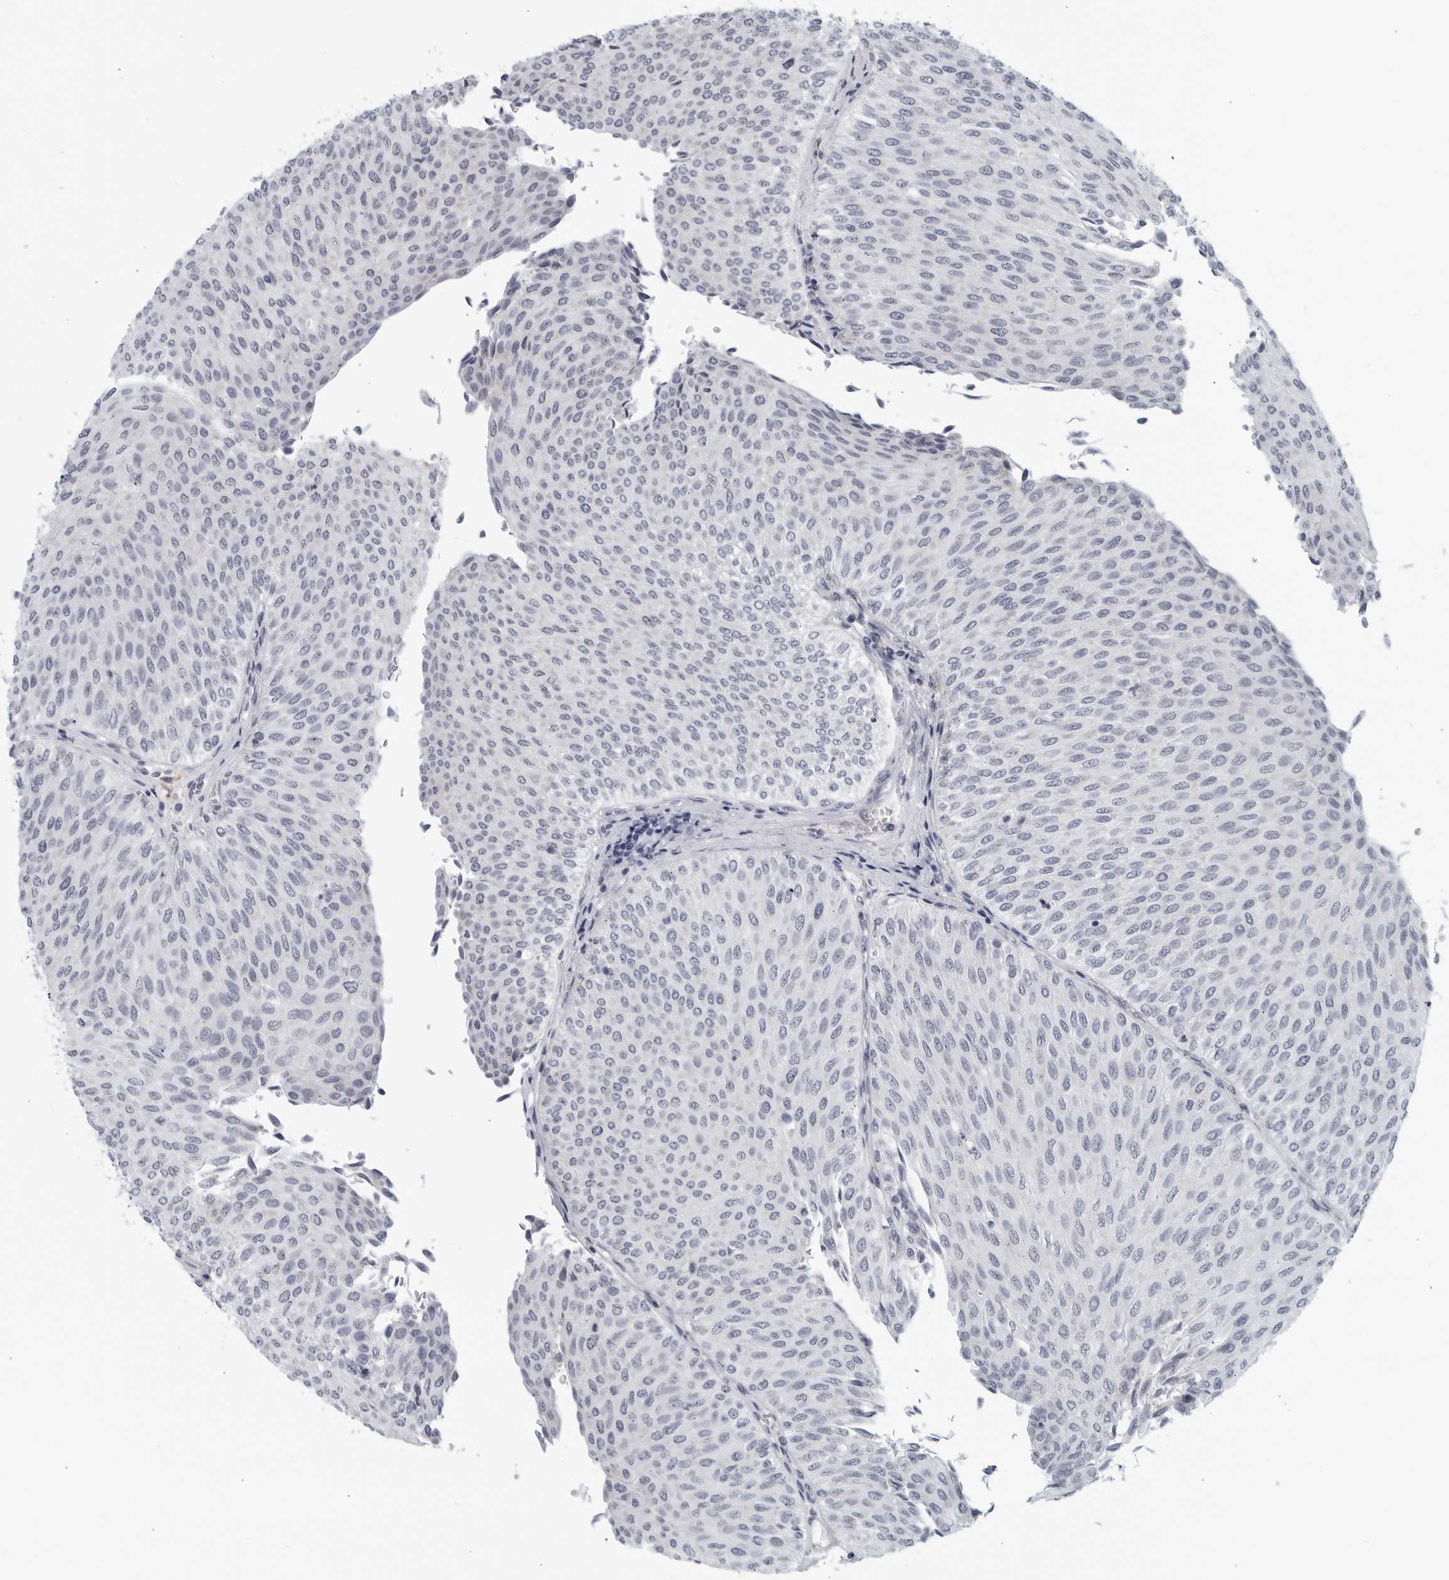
{"staining": {"intensity": "negative", "quantity": "none", "location": "none"}, "tissue": "urothelial cancer", "cell_type": "Tumor cells", "image_type": "cancer", "snomed": [{"axis": "morphology", "description": "Urothelial carcinoma, Low grade"}, {"axis": "topography", "description": "Urinary bladder"}], "caption": "Tumor cells are negative for protein expression in human urothelial cancer.", "gene": "MATN1", "patient": {"sex": "male", "age": 78}}